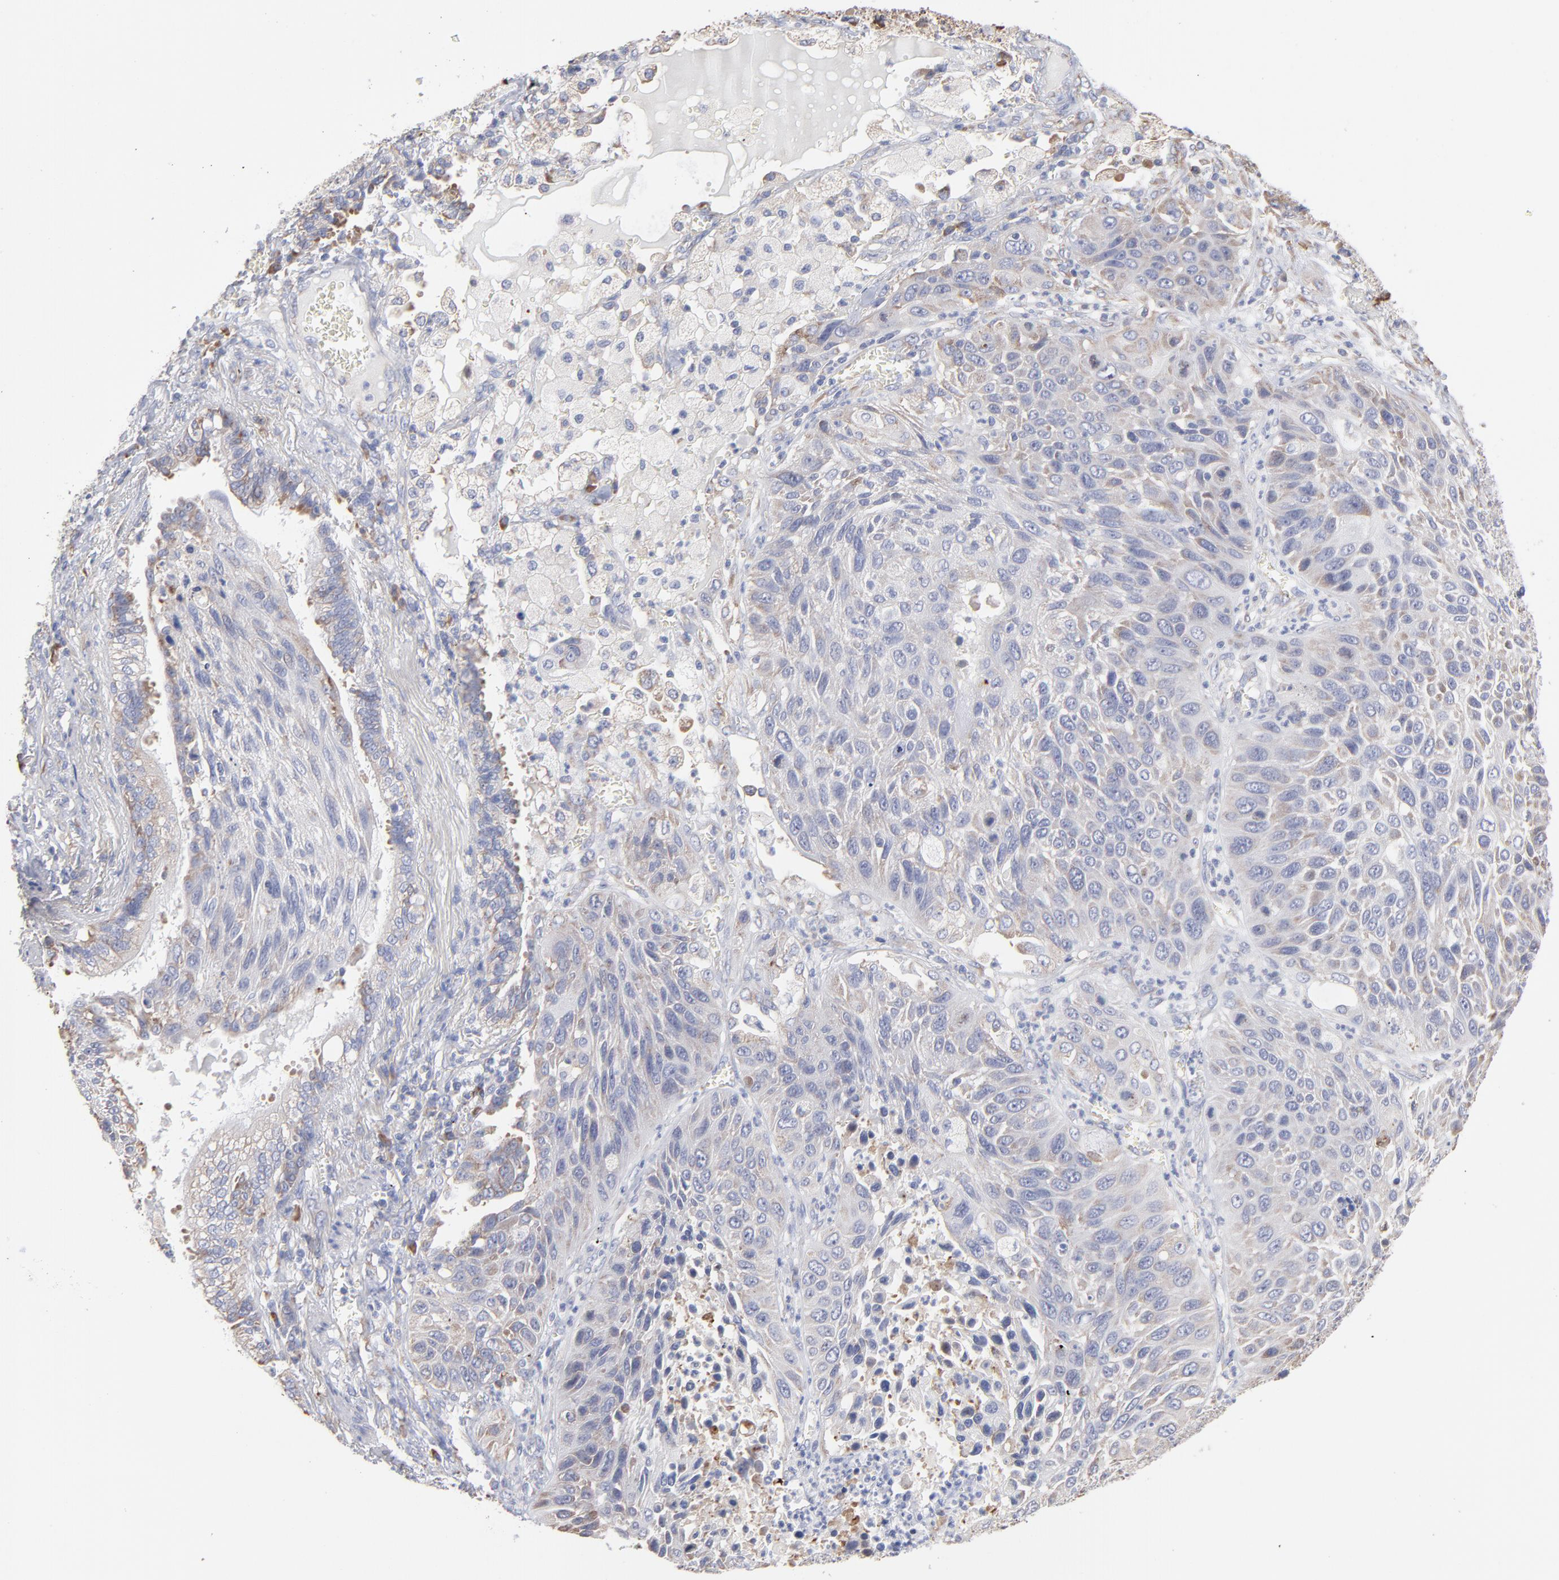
{"staining": {"intensity": "weak", "quantity": "<25%", "location": "cytoplasmic/membranous"}, "tissue": "lung cancer", "cell_type": "Tumor cells", "image_type": "cancer", "snomed": [{"axis": "morphology", "description": "Squamous cell carcinoma, NOS"}, {"axis": "topography", "description": "Lung"}], "caption": "High power microscopy photomicrograph of an immunohistochemistry (IHC) micrograph of lung cancer (squamous cell carcinoma), revealing no significant expression in tumor cells.", "gene": "RPL3", "patient": {"sex": "female", "age": 76}}